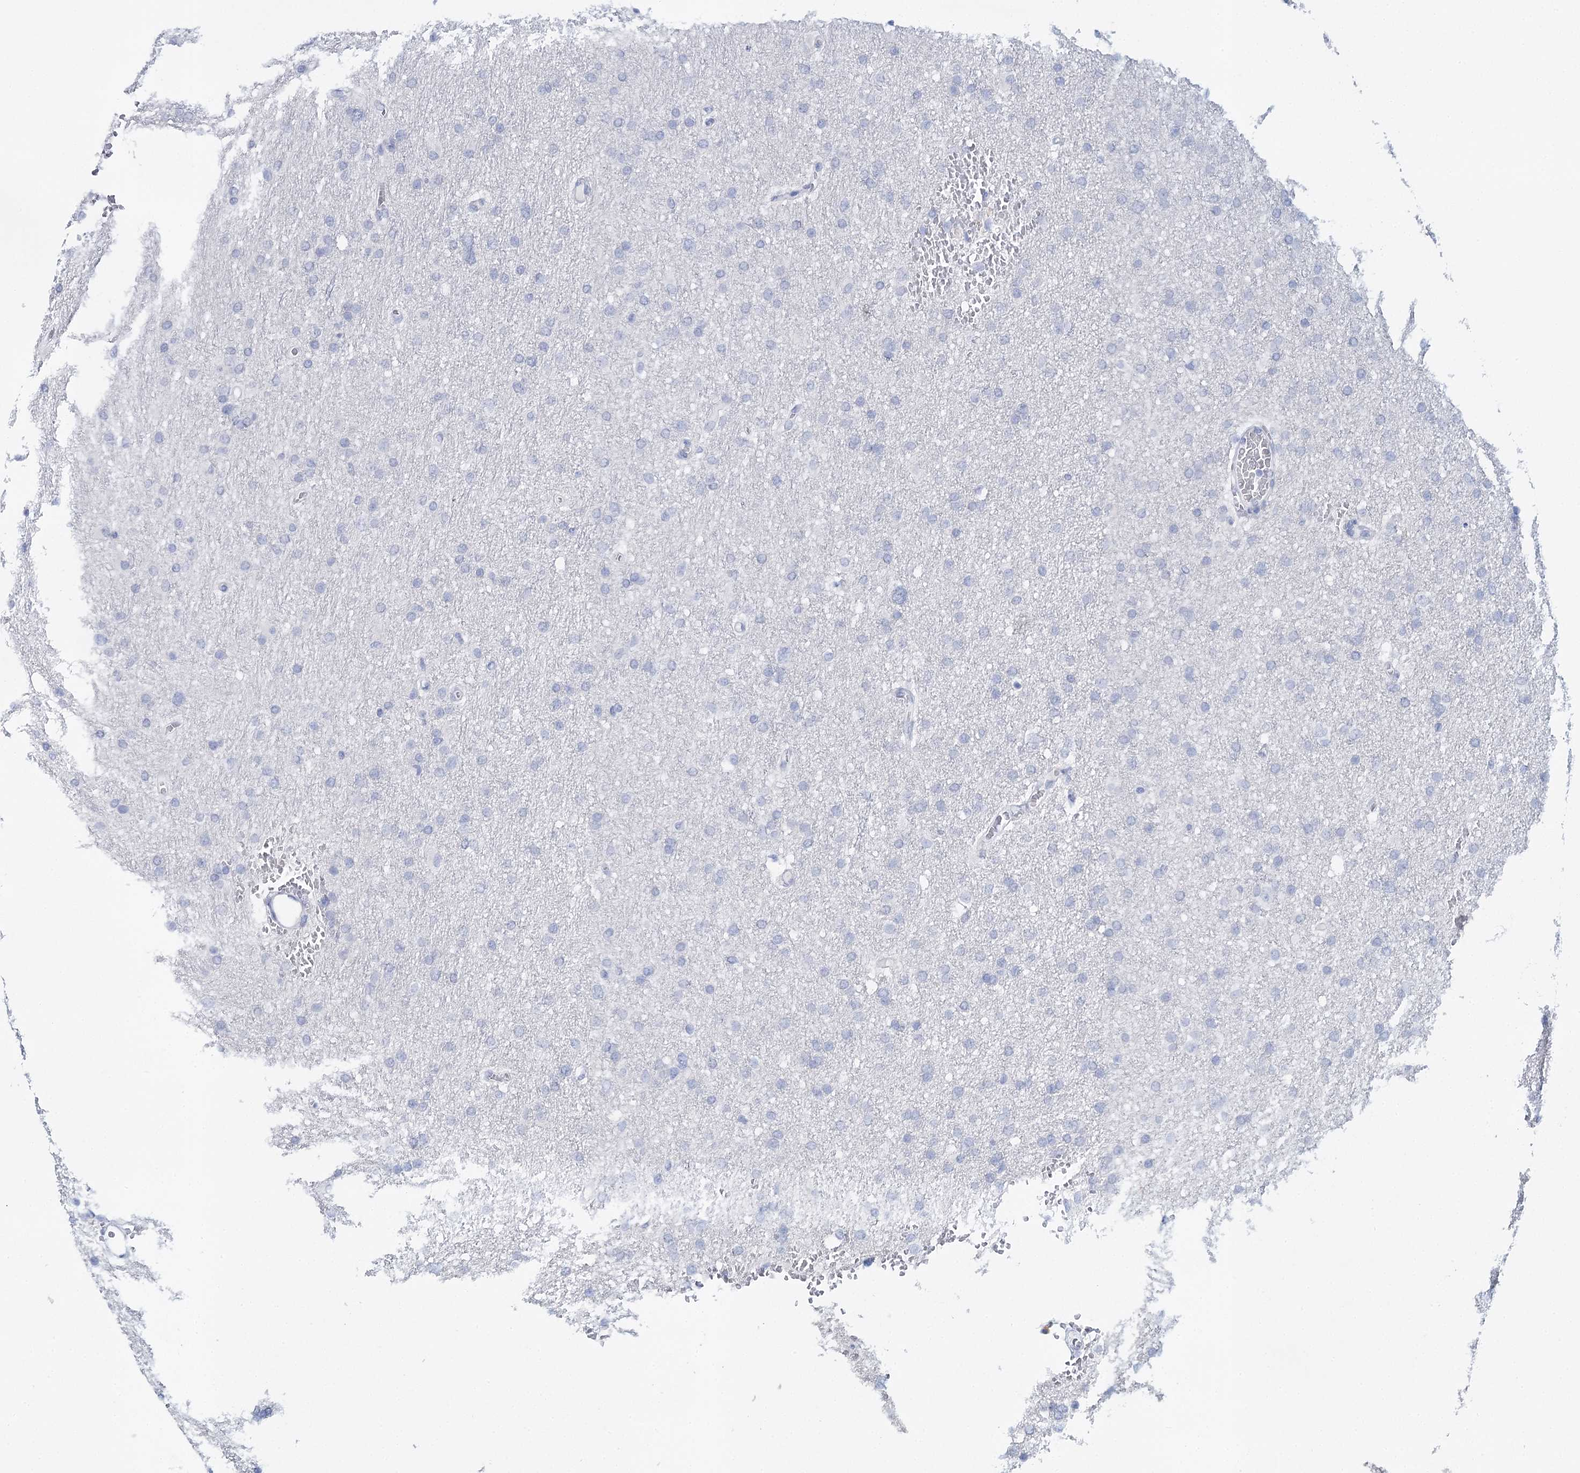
{"staining": {"intensity": "negative", "quantity": "none", "location": "none"}, "tissue": "glioma", "cell_type": "Tumor cells", "image_type": "cancer", "snomed": [{"axis": "morphology", "description": "Glioma, malignant, High grade"}, {"axis": "topography", "description": "Cerebral cortex"}], "caption": "Immunohistochemistry (IHC) of human malignant glioma (high-grade) shows no expression in tumor cells. (Stains: DAB (3,3'-diaminobenzidine) IHC with hematoxylin counter stain, Microscopy: brightfield microscopy at high magnification).", "gene": "CEACAM8", "patient": {"sex": "female", "age": 36}}